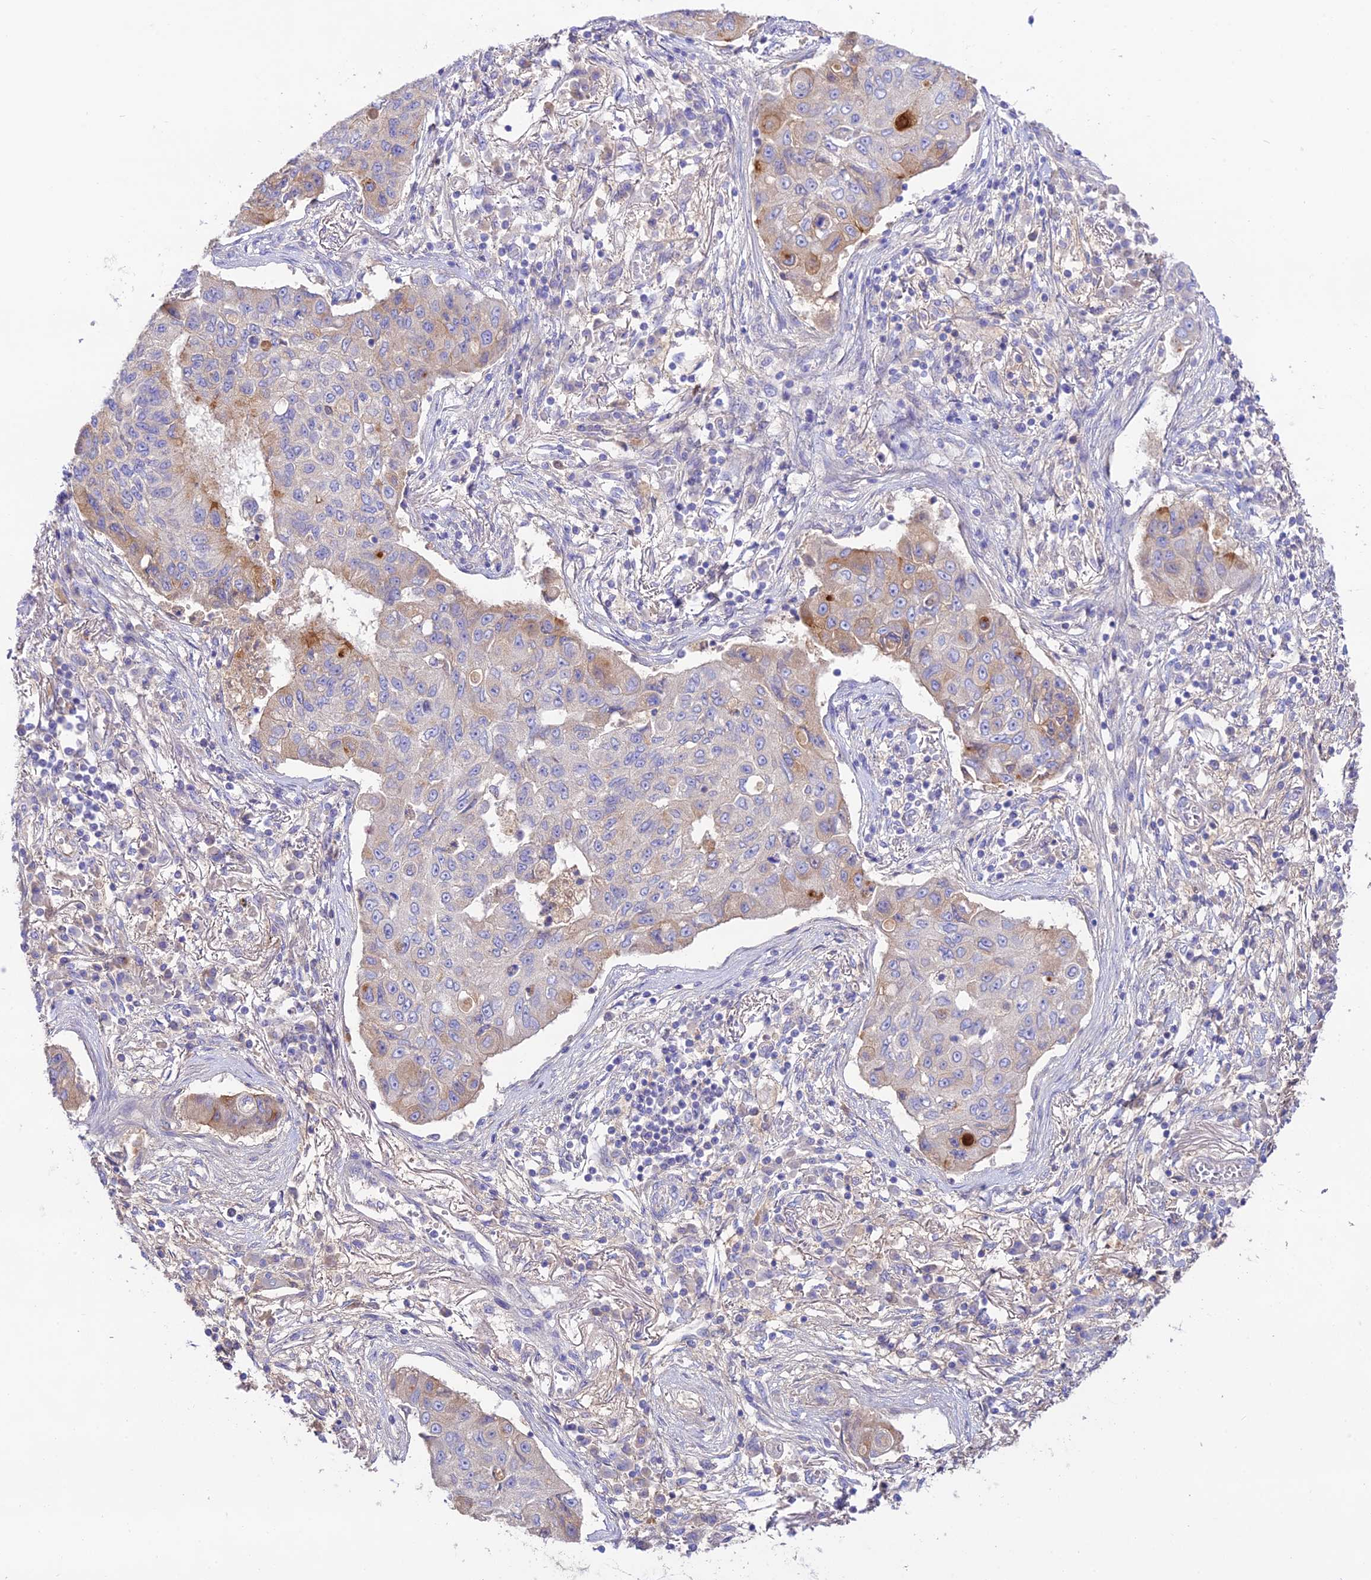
{"staining": {"intensity": "weak", "quantity": "<25%", "location": "cytoplasmic/membranous"}, "tissue": "lung cancer", "cell_type": "Tumor cells", "image_type": "cancer", "snomed": [{"axis": "morphology", "description": "Squamous cell carcinoma, NOS"}, {"axis": "topography", "description": "Lung"}], "caption": "There is no significant expression in tumor cells of lung cancer.", "gene": "NLRP9", "patient": {"sex": "male", "age": 74}}